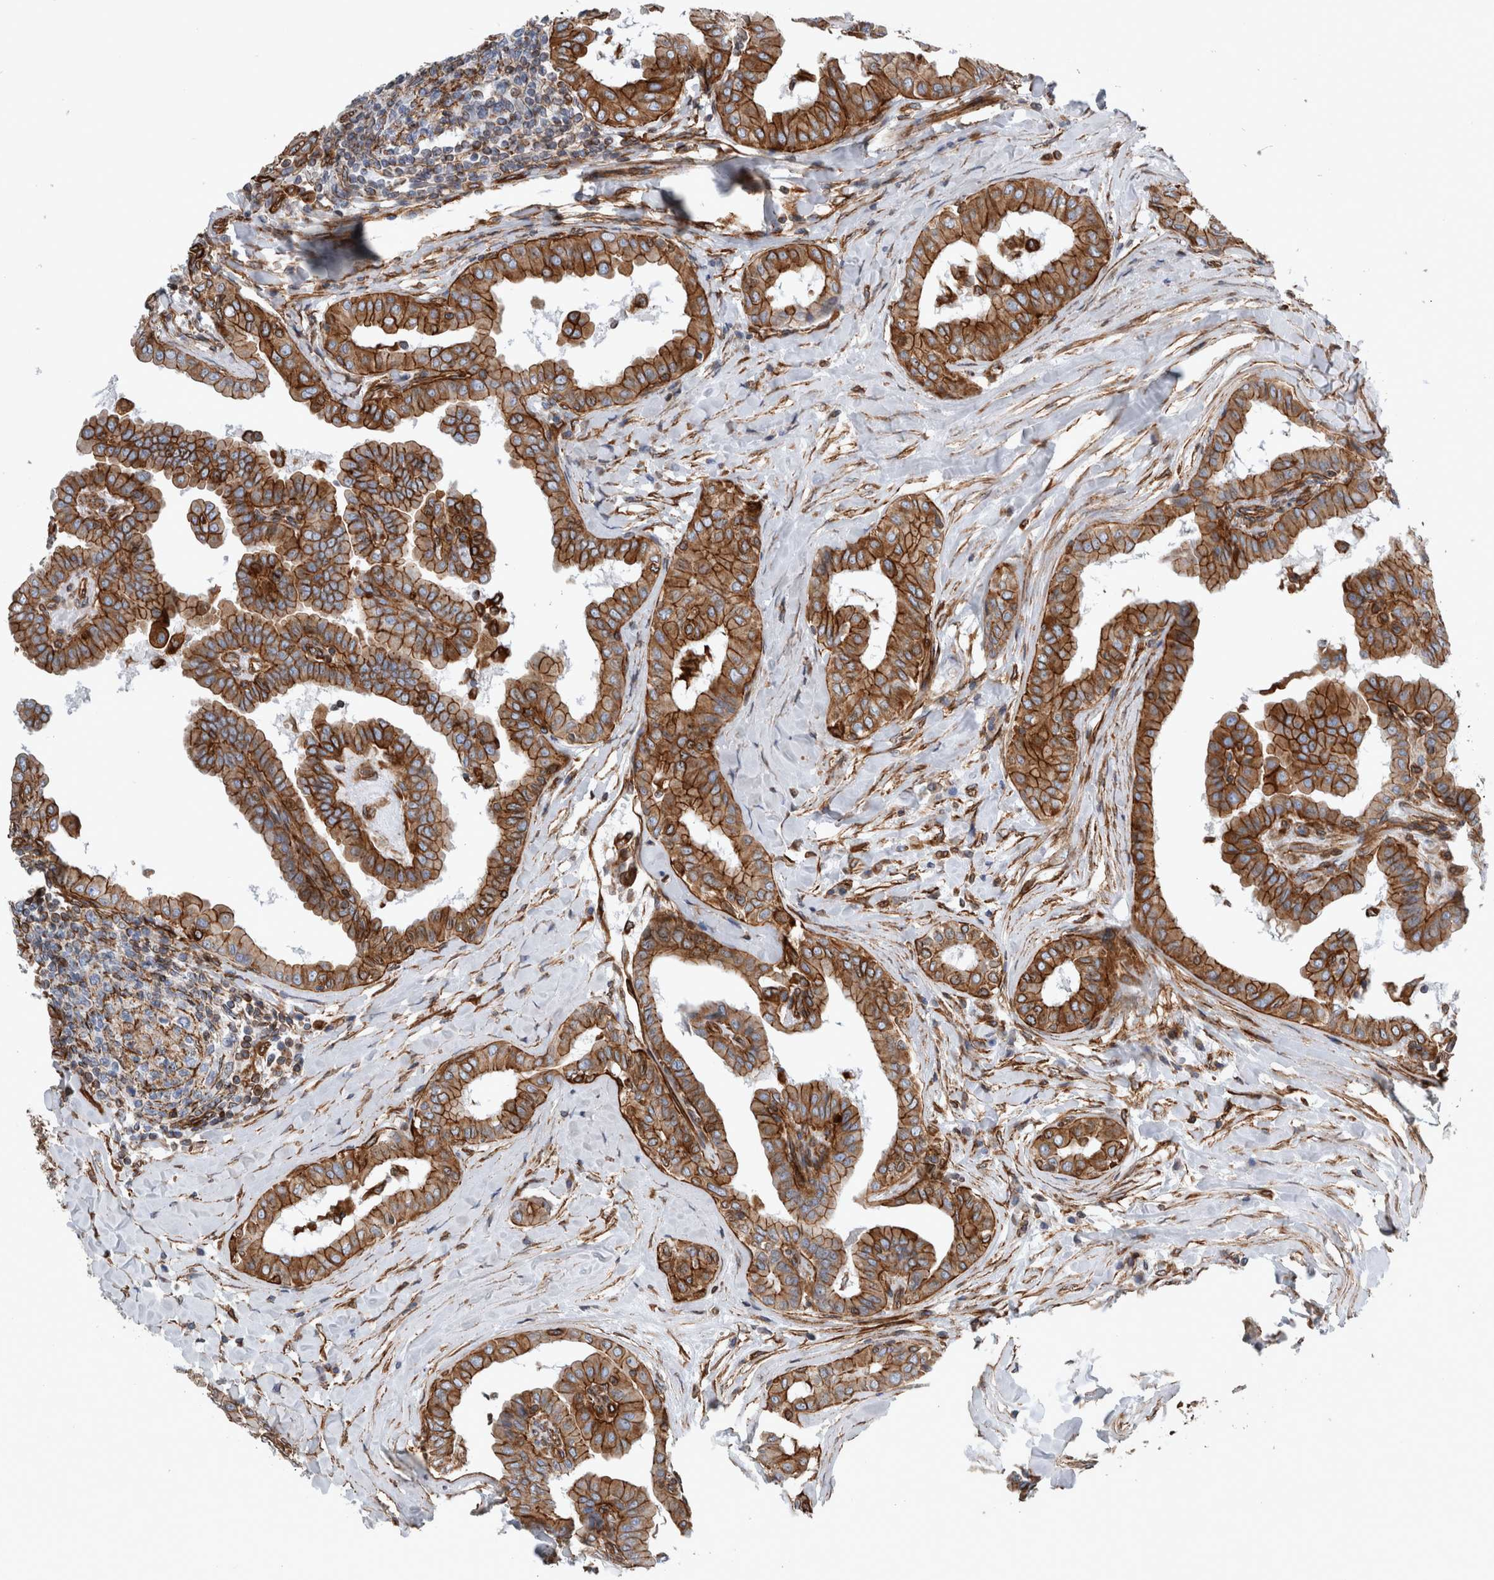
{"staining": {"intensity": "strong", "quantity": ">75%", "location": "cytoplasmic/membranous"}, "tissue": "thyroid cancer", "cell_type": "Tumor cells", "image_type": "cancer", "snomed": [{"axis": "morphology", "description": "Papillary adenocarcinoma, NOS"}, {"axis": "topography", "description": "Thyroid gland"}], "caption": "An image of human thyroid cancer stained for a protein displays strong cytoplasmic/membranous brown staining in tumor cells. The staining is performed using DAB brown chromogen to label protein expression. The nuclei are counter-stained blue using hematoxylin.", "gene": "PLEC", "patient": {"sex": "male", "age": 33}}